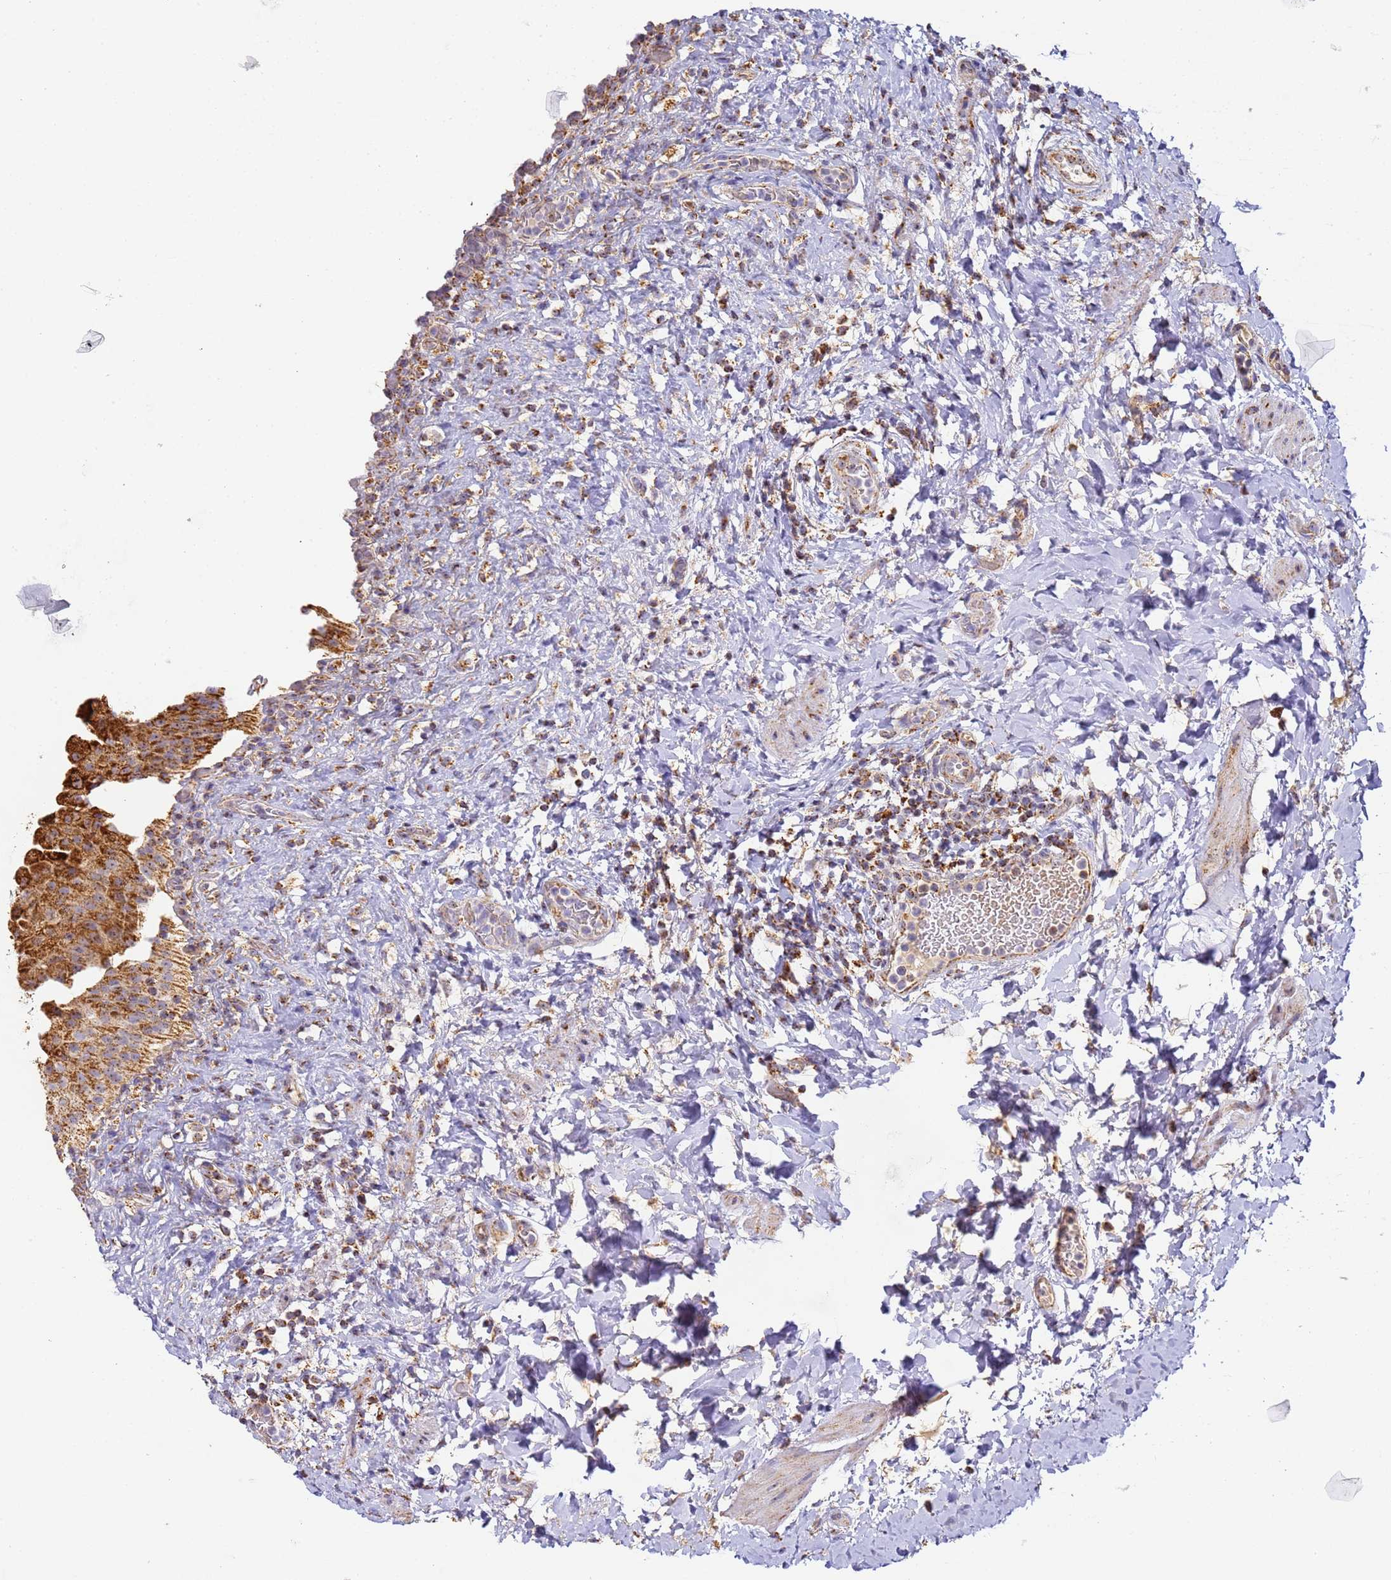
{"staining": {"intensity": "strong", "quantity": ">75%", "location": "cytoplasmic/membranous"}, "tissue": "urinary bladder", "cell_type": "Urothelial cells", "image_type": "normal", "snomed": [{"axis": "morphology", "description": "Normal tissue, NOS"}, {"axis": "topography", "description": "Urinary bladder"}], "caption": "DAB (3,3'-diaminobenzidine) immunohistochemical staining of normal human urinary bladder exhibits strong cytoplasmic/membranous protein staining in approximately >75% of urothelial cells.", "gene": "FRG2B", "patient": {"sex": "female", "age": 27}}